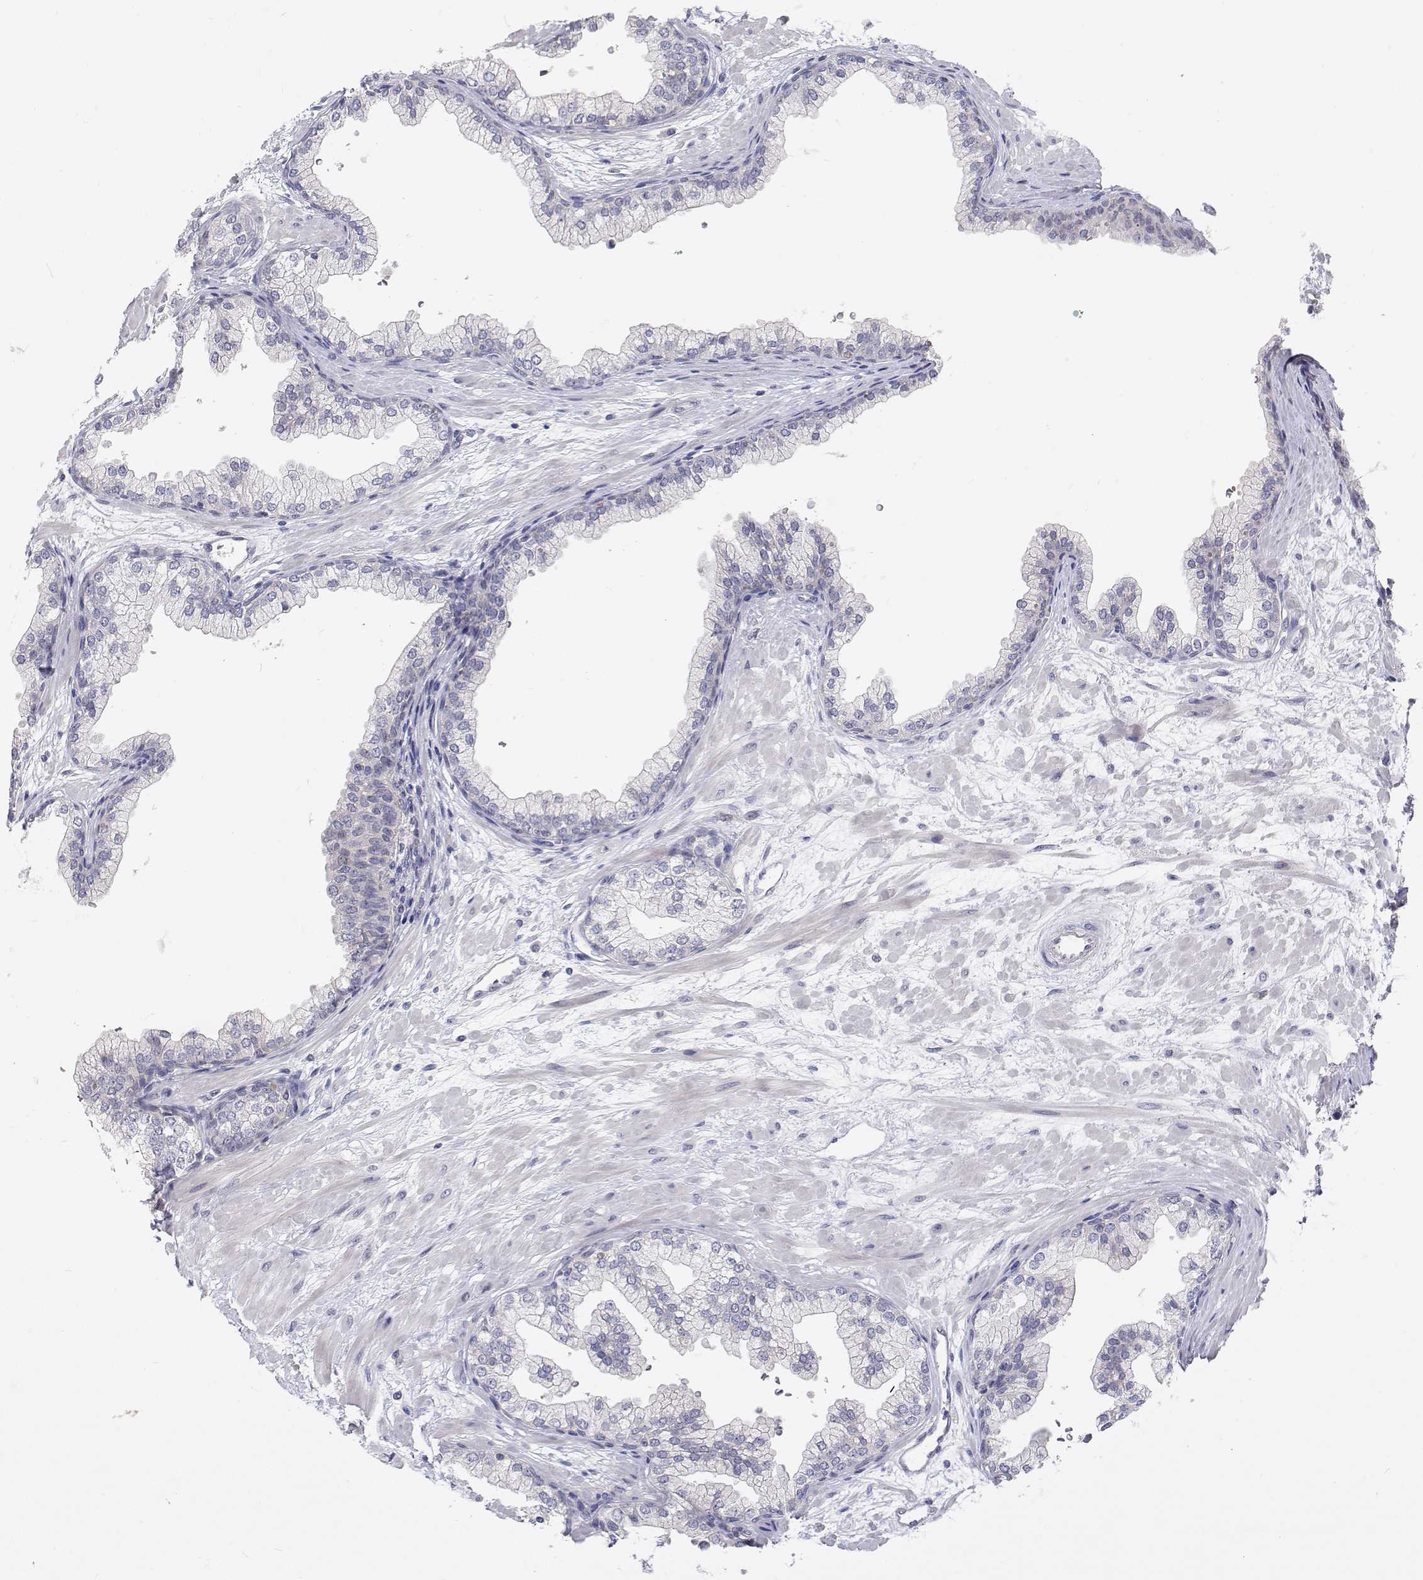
{"staining": {"intensity": "negative", "quantity": "none", "location": "none"}, "tissue": "prostate", "cell_type": "Glandular cells", "image_type": "normal", "snomed": [{"axis": "morphology", "description": "Normal tissue, NOS"}, {"axis": "topography", "description": "Prostate"}, {"axis": "topography", "description": "Peripheral nerve tissue"}], "caption": "A high-resolution image shows immunohistochemistry (IHC) staining of normal prostate, which demonstrates no significant positivity in glandular cells.", "gene": "MYPN", "patient": {"sex": "male", "age": 61}}